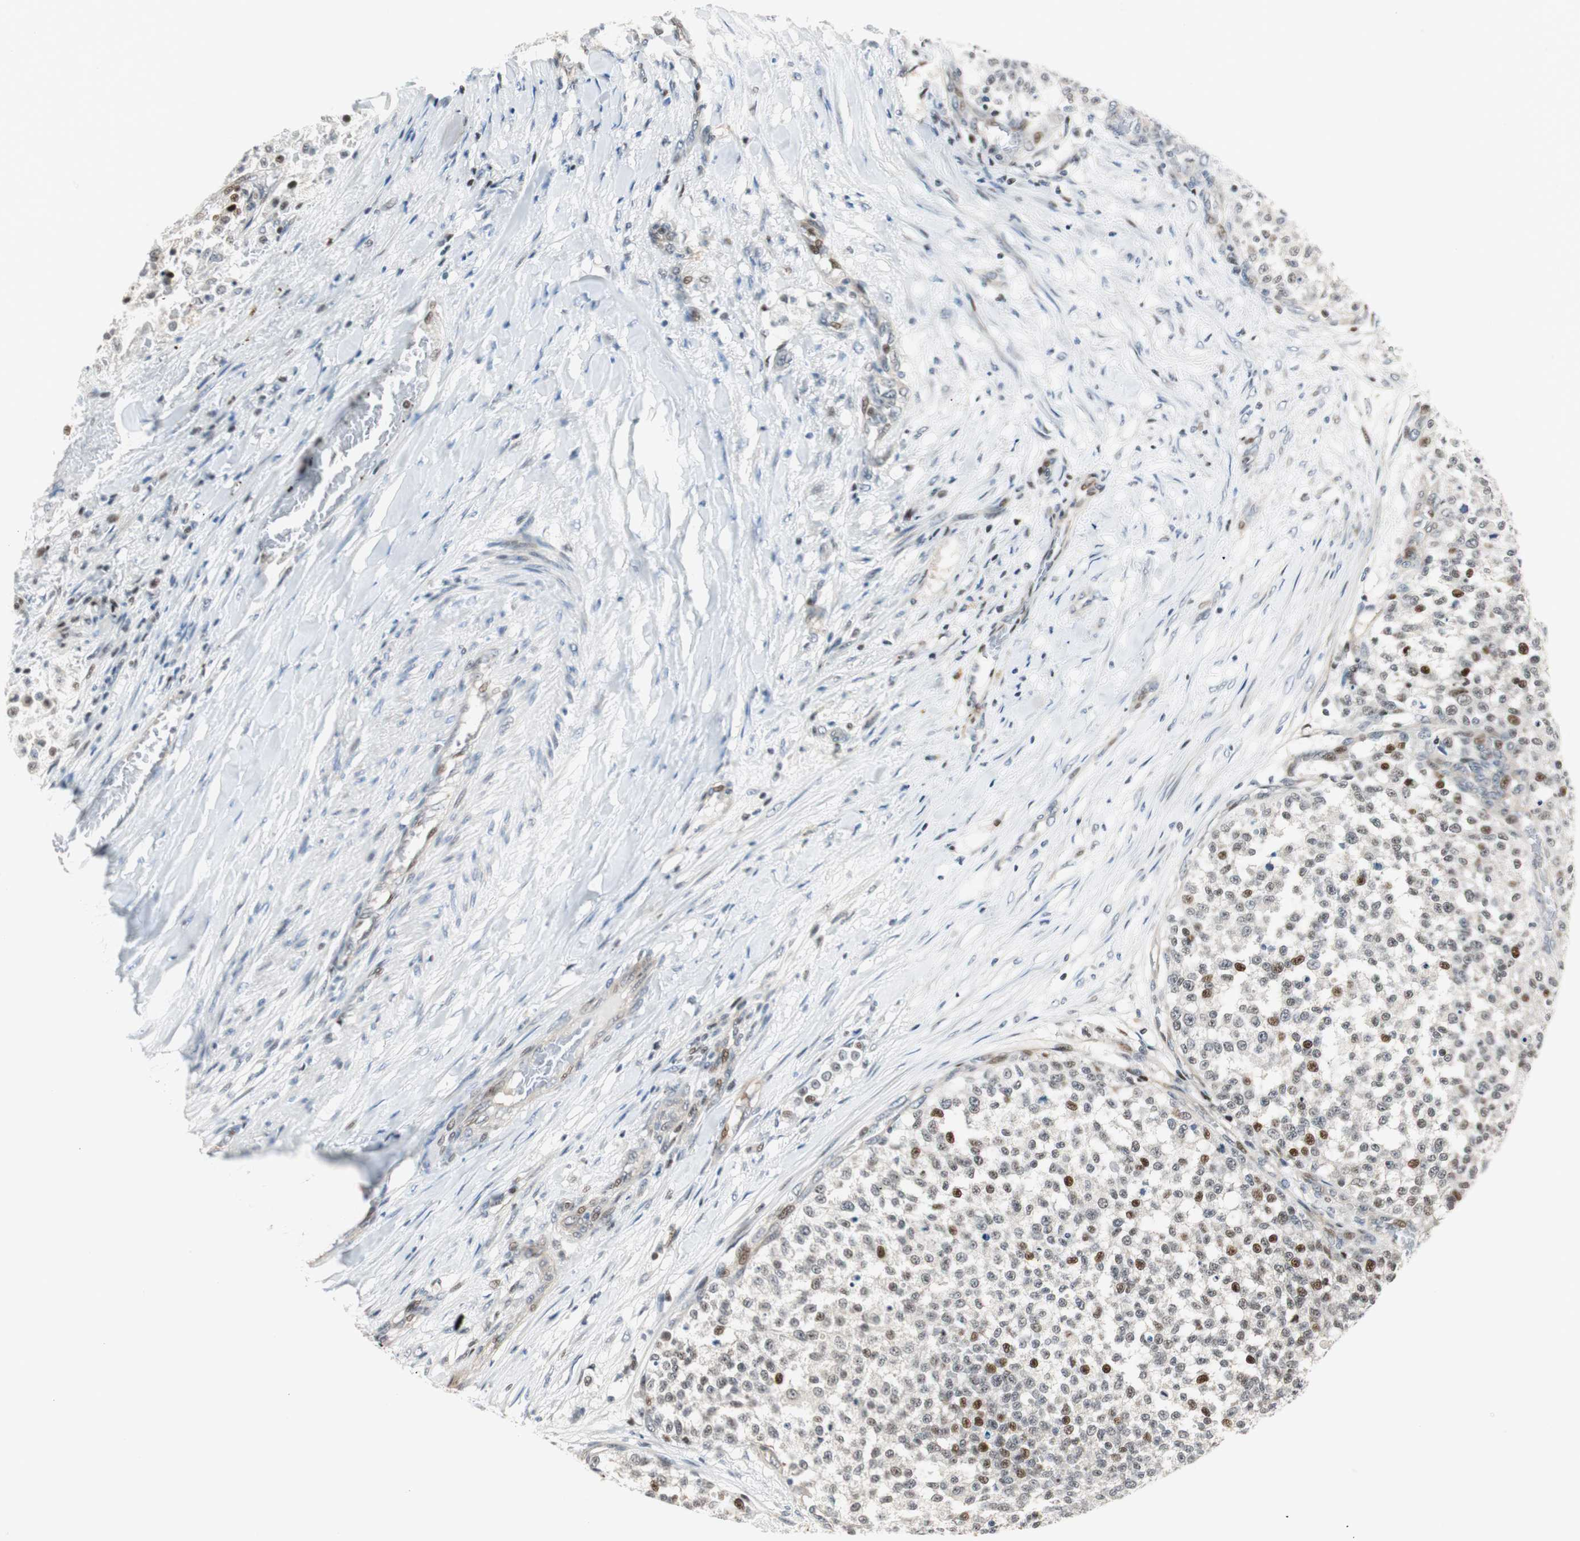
{"staining": {"intensity": "moderate", "quantity": "<25%", "location": "nuclear"}, "tissue": "testis cancer", "cell_type": "Tumor cells", "image_type": "cancer", "snomed": [{"axis": "morphology", "description": "Seminoma, NOS"}, {"axis": "topography", "description": "Testis"}], "caption": "Moderate nuclear expression for a protein is seen in about <25% of tumor cells of testis cancer using immunohistochemistry (IHC).", "gene": "RAD1", "patient": {"sex": "male", "age": 59}}